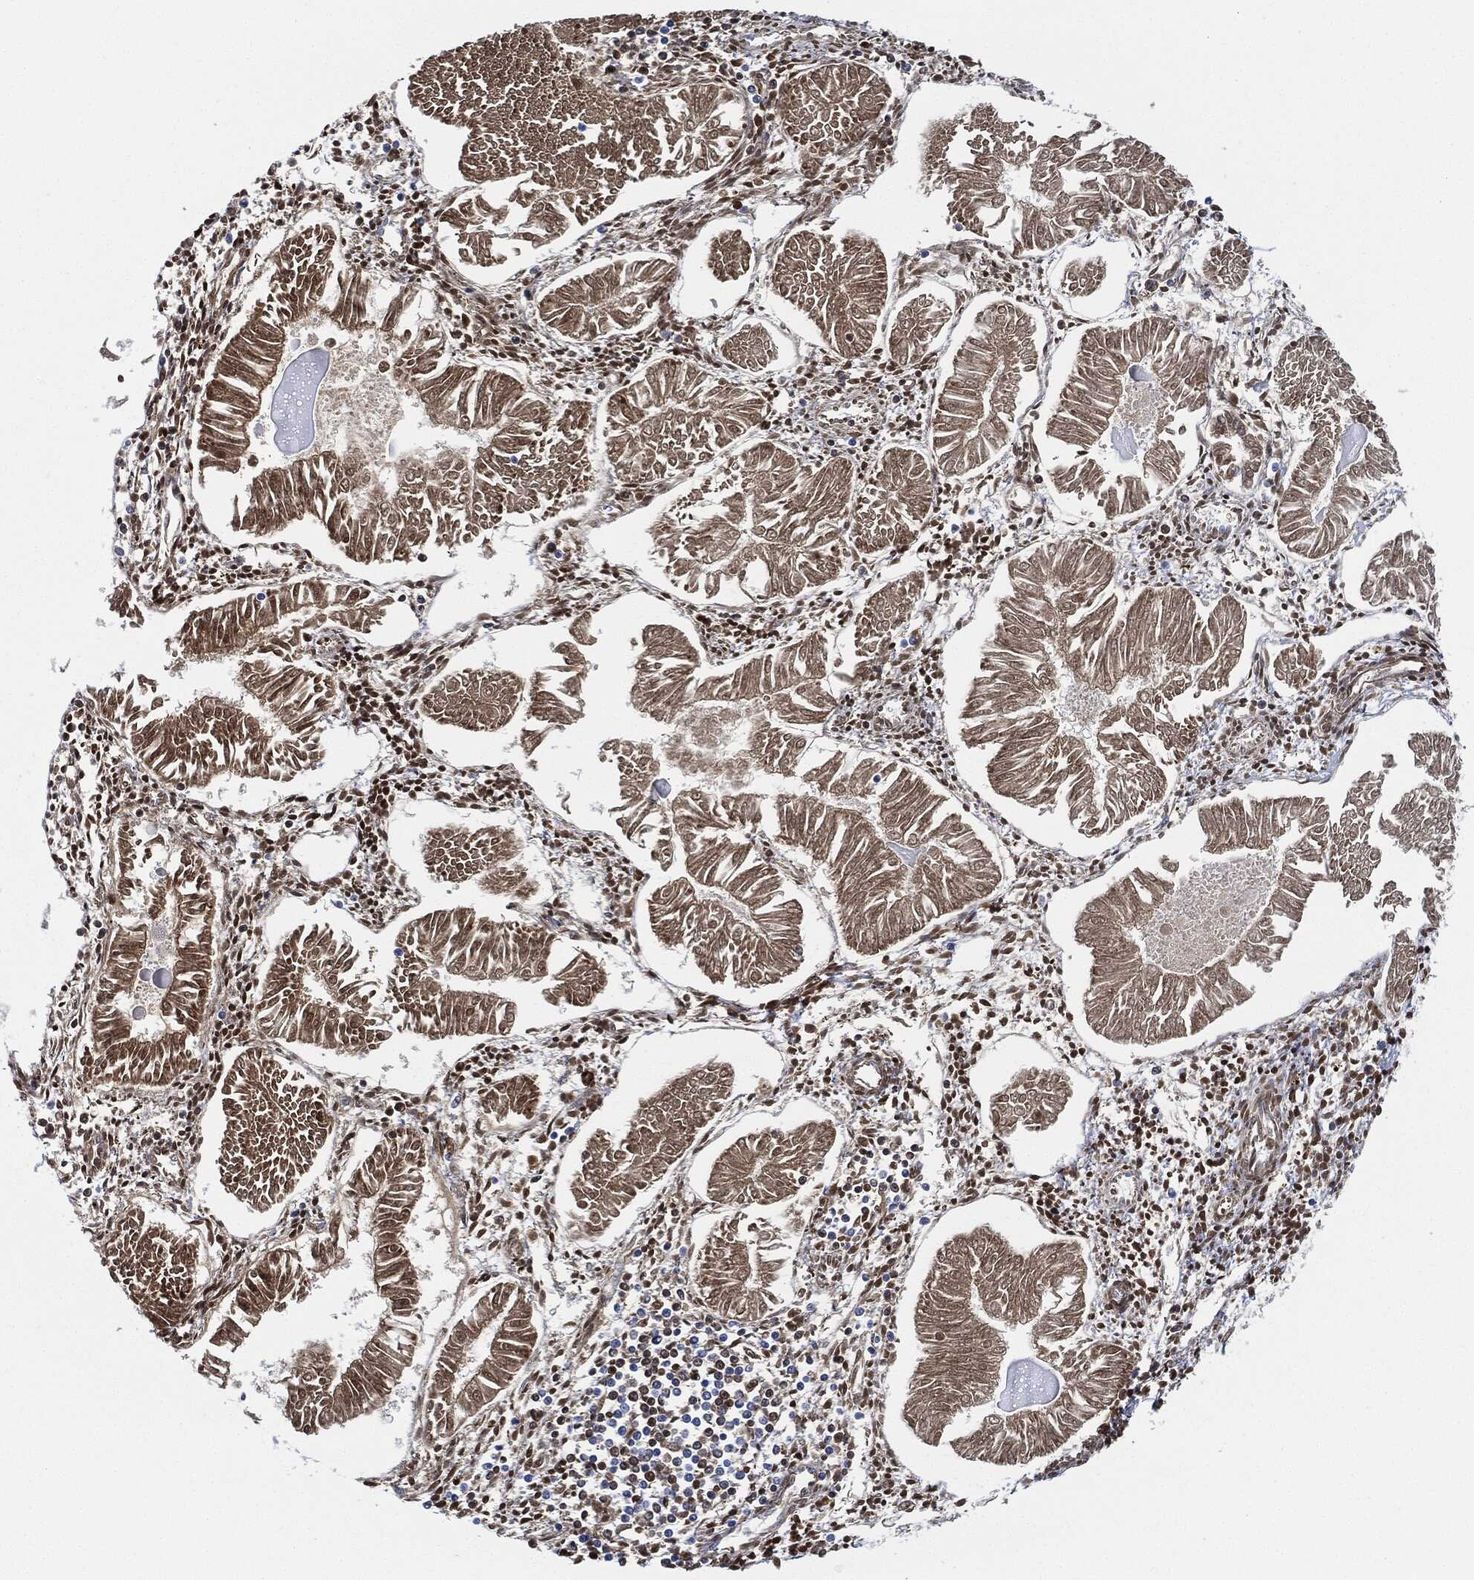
{"staining": {"intensity": "moderate", "quantity": "25%-75%", "location": "cytoplasmic/membranous,nuclear"}, "tissue": "endometrial cancer", "cell_type": "Tumor cells", "image_type": "cancer", "snomed": [{"axis": "morphology", "description": "Adenocarcinoma, NOS"}, {"axis": "topography", "description": "Endometrium"}], "caption": "Tumor cells display medium levels of moderate cytoplasmic/membranous and nuclear staining in approximately 25%-75% of cells in endometrial adenocarcinoma.", "gene": "TAGLN", "patient": {"sex": "female", "age": 53}}